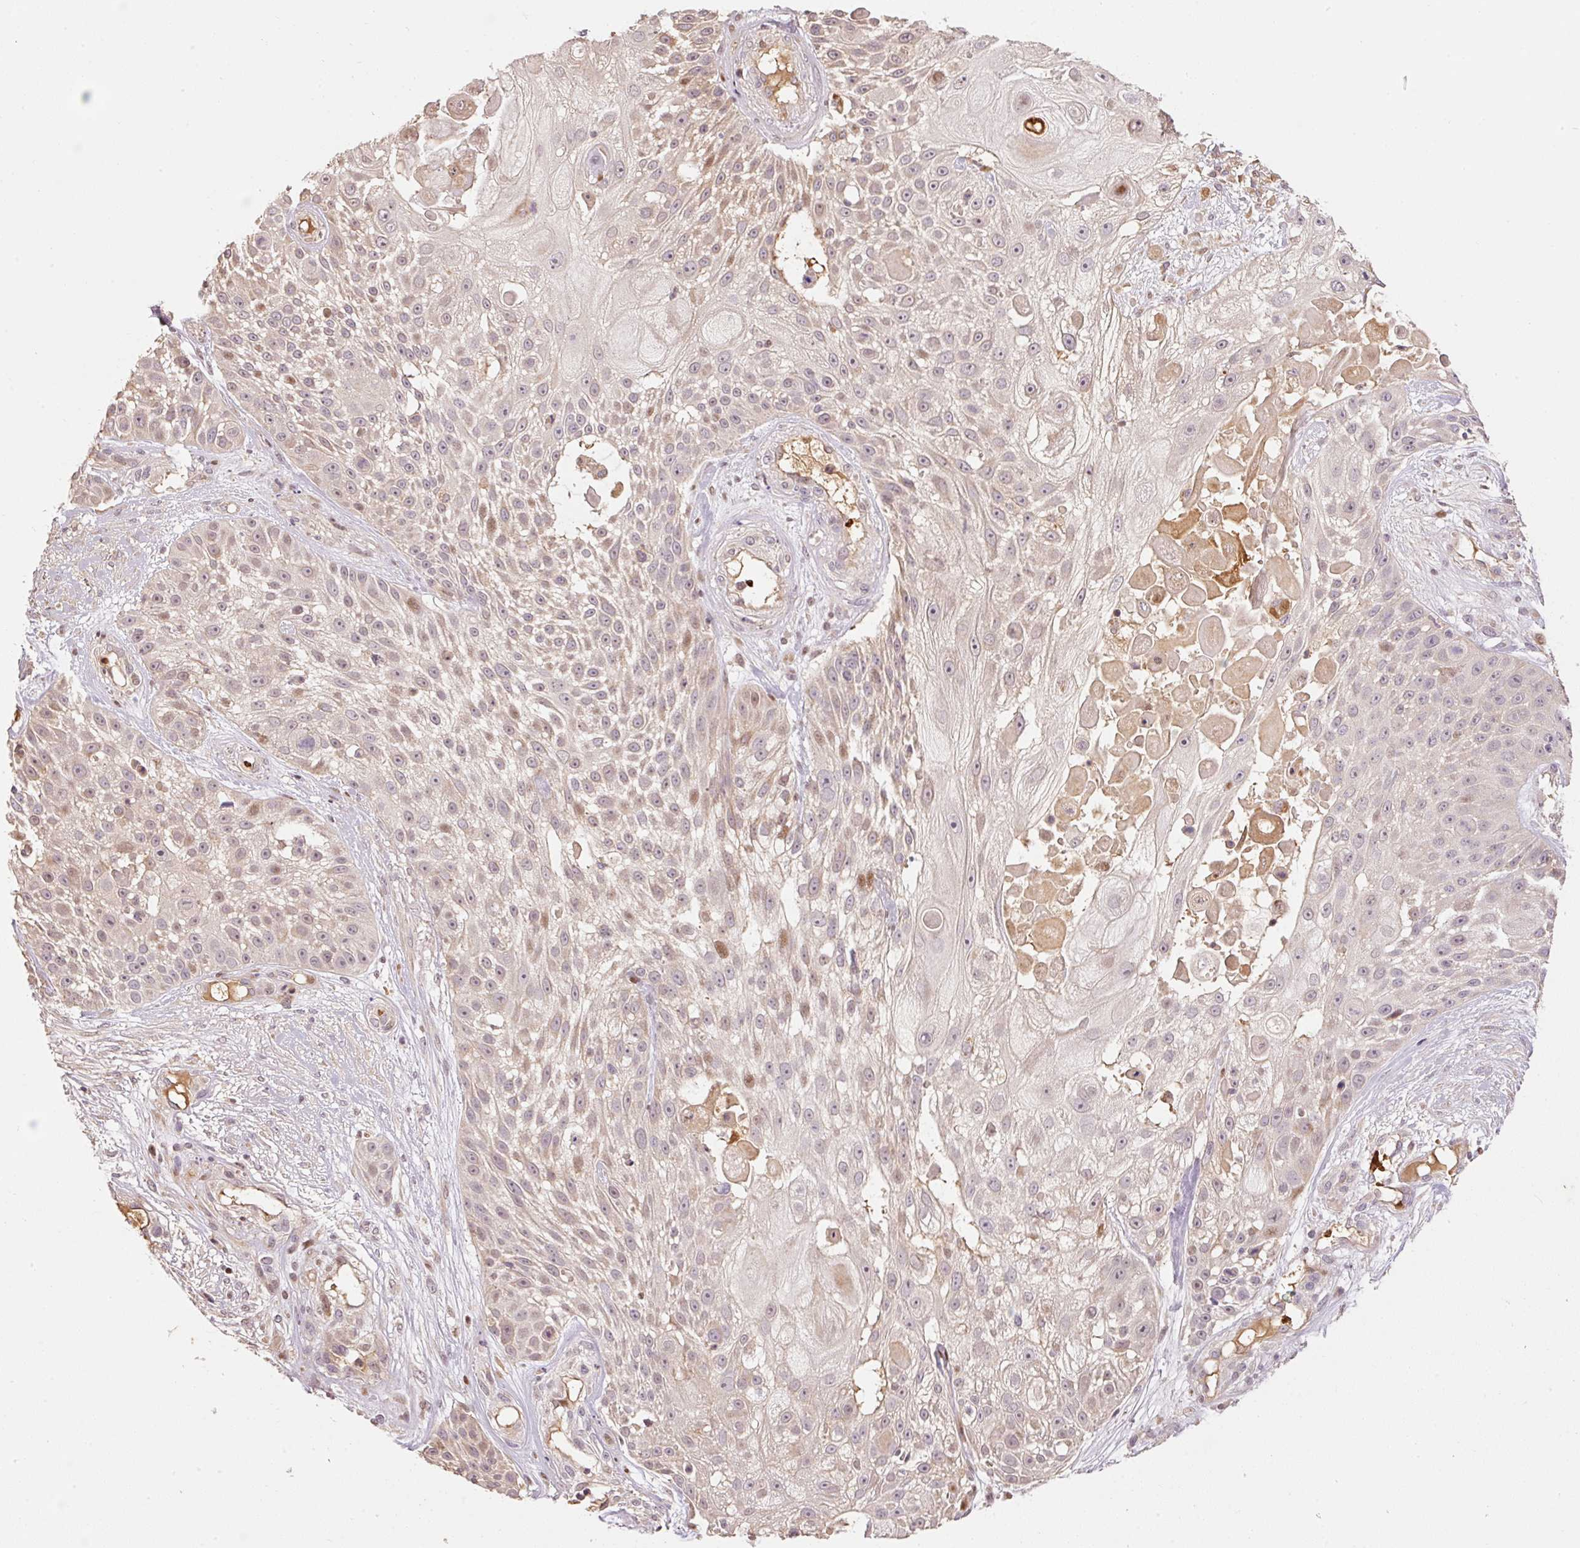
{"staining": {"intensity": "weak", "quantity": "25%-75%", "location": "cytoplasmic/membranous,nuclear"}, "tissue": "skin cancer", "cell_type": "Tumor cells", "image_type": "cancer", "snomed": [{"axis": "morphology", "description": "Squamous cell carcinoma, NOS"}, {"axis": "topography", "description": "Skin"}], "caption": "Skin squamous cell carcinoma tissue exhibits weak cytoplasmic/membranous and nuclear staining in about 25%-75% of tumor cells, visualized by immunohistochemistry.", "gene": "CMTM8", "patient": {"sex": "female", "age": 86}}